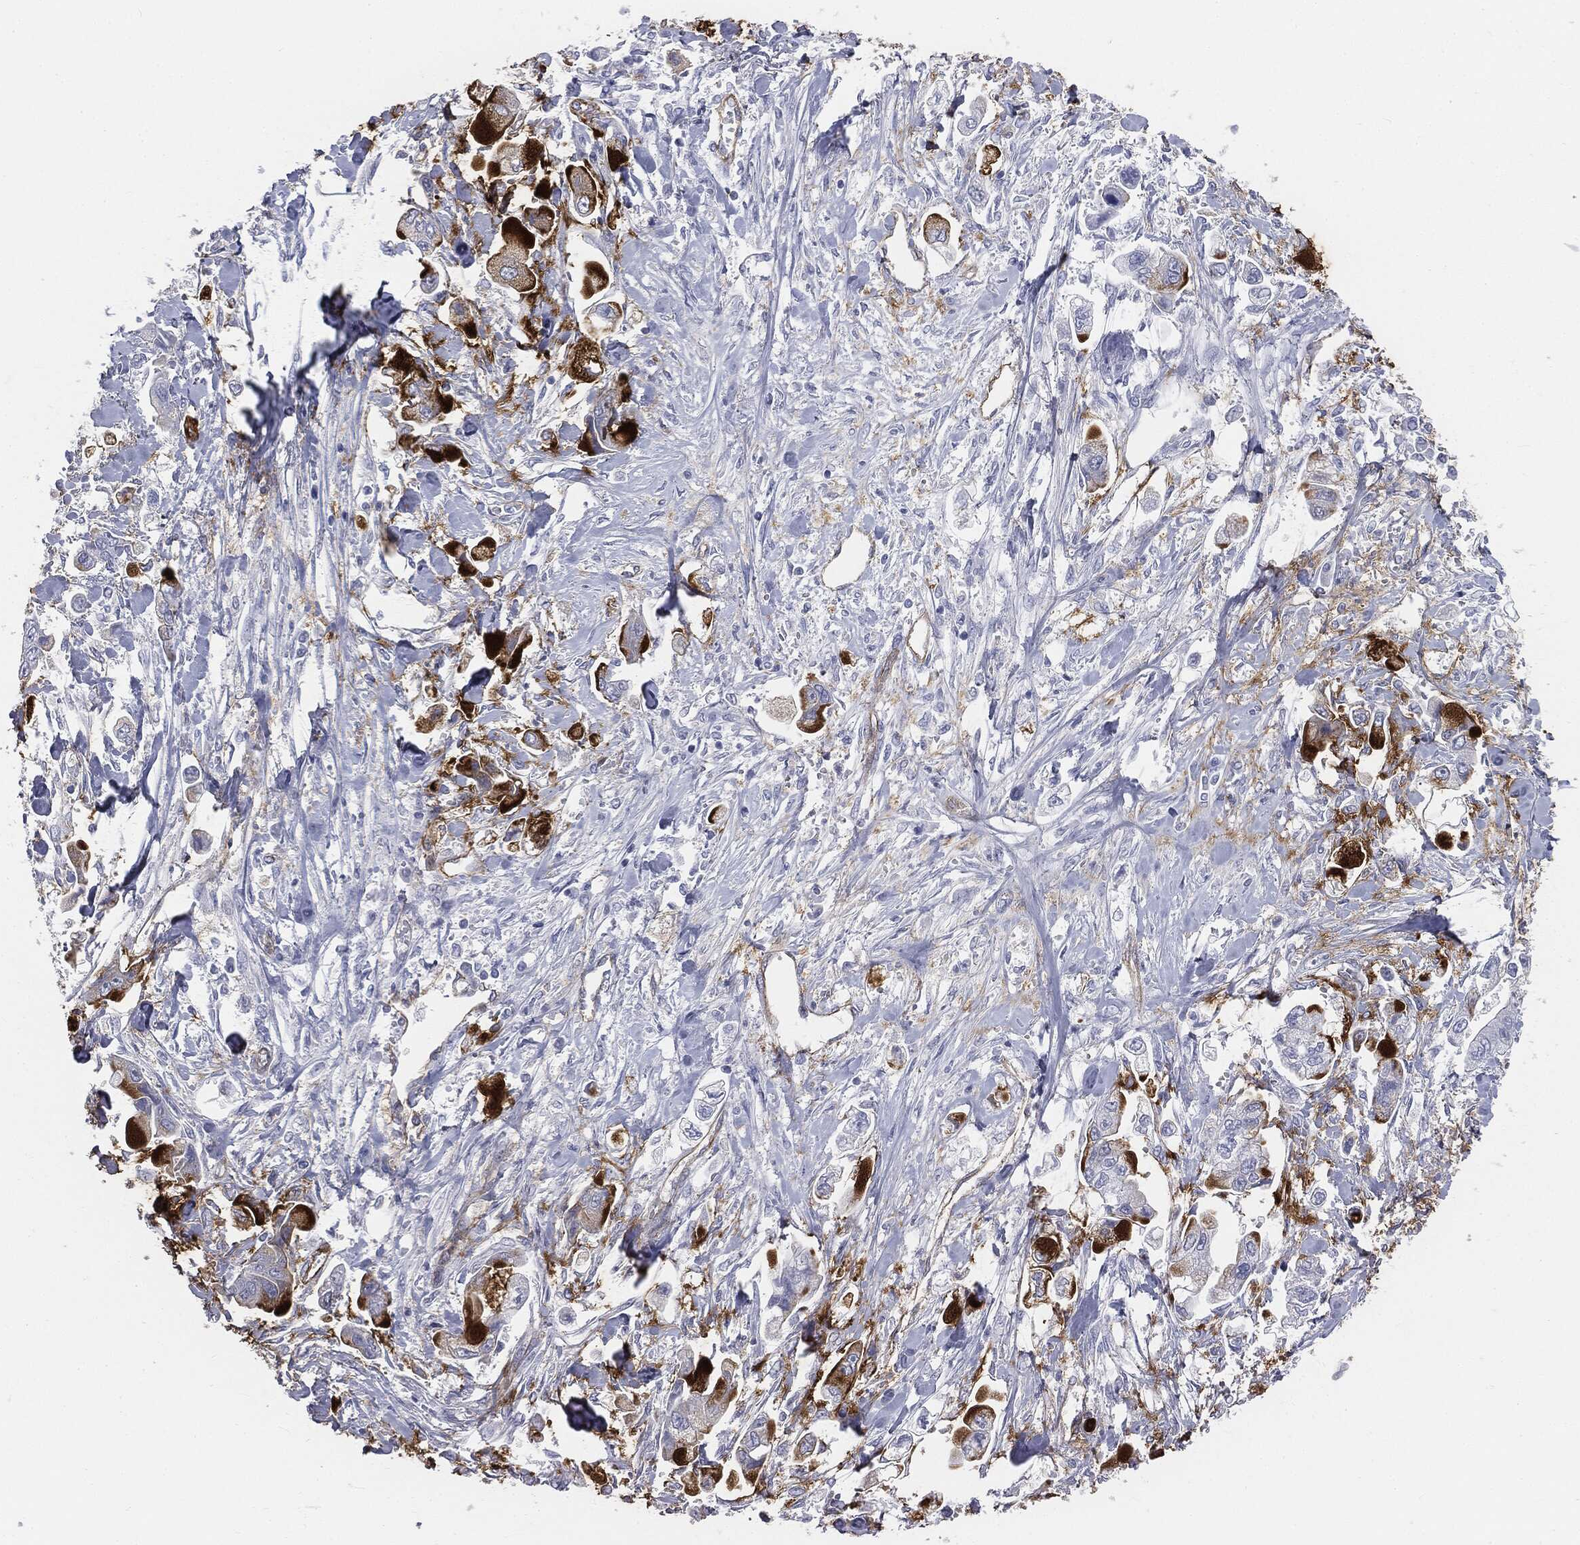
{"staining": {"intensity": "strong", "quantity": "<25%", "location": "cytoplasmic/membranous"}, "tissue": "stomach cancer", "cell_type": "Tumor cells", "image_type": "cancer", "snomed": [{"axis": "morphology", "description": "Adenocarcinoma, NOS"}, {"axis": "topography", "description": "Stomach"}], "caption": "Strong cytoplasmic/membranous expression is seen in about <25% of tumor cells in stomach cancer (adenocarcinoma).", "gene": "MUC5AC", "patient": {"sex": "male", "age": 62}}